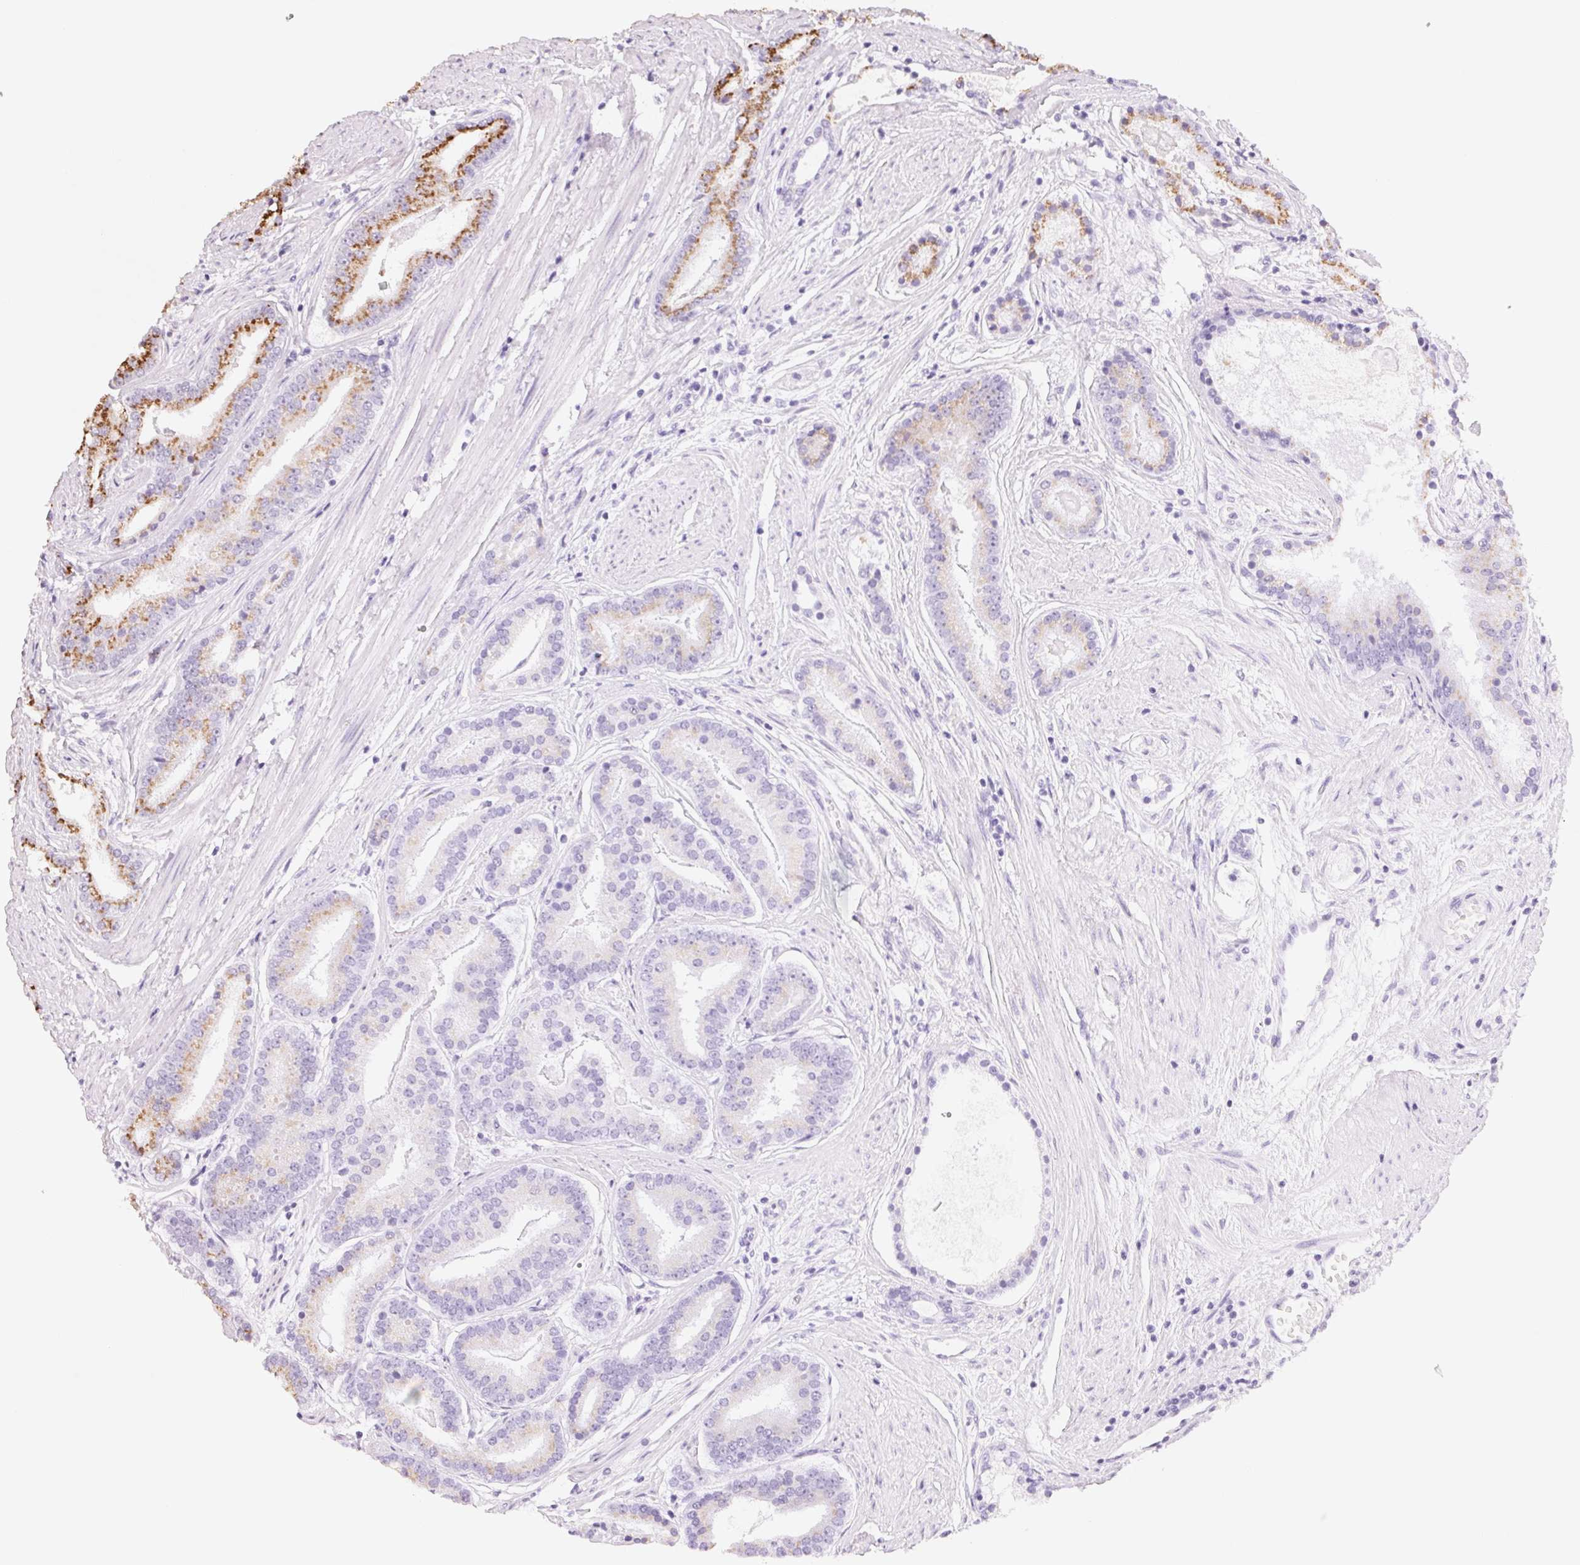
{"staining": {"intensity": "strong", "quantity": "25%-75%", "location": "cytoplasmic/membranous"}, "tissue": "prostate cancer", "cell_type": "Tumor cells", "image_type": "cancer", "snomed": [{"axis": "morphology", "description": "Adenocarcinoma, High grade"}, {"axis": "topography", "description": "Prostate"}], "caption": "Prostate cancer (high-grade adenocarcinoma) stained for a protein displays strong cytoplasmic/membranous positivity in tumor cells.", "gene": "GALNT7", "patient": {"sex": "male", "age": 63}}